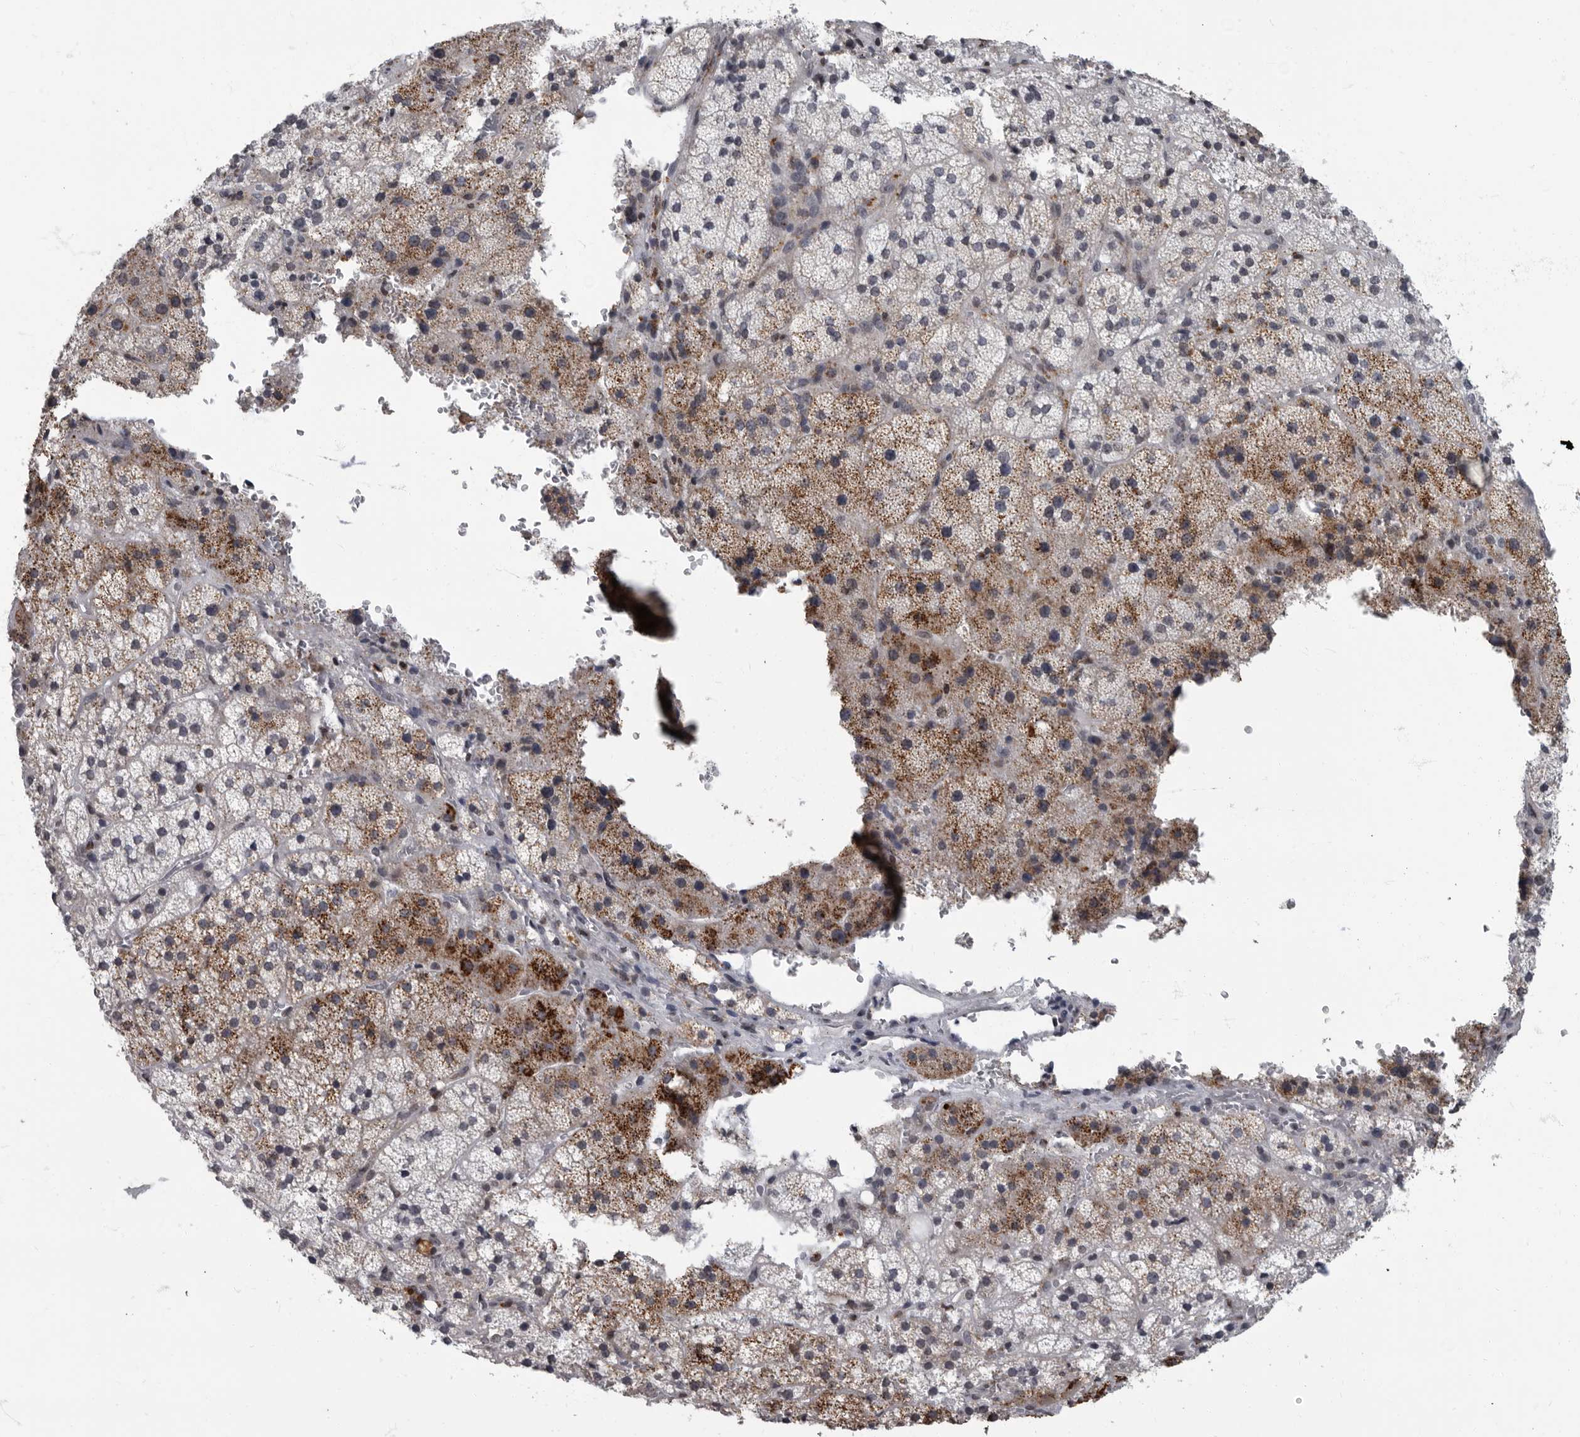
{"staining": {"intensity": "moderate", "quantity": "25%-75%", "location": "cytoplasmic/membranous"}, "tissue": "adrenal gland", "cell_type": "Glandular cells", "image_type": "normal", "snomed": [{"axis": "morphology", "description": "Normal tissue, NOS"}, {"axis": "topography", "description": "Adrenal gland"}], "caption": "This micrograph shows unremarkable adrenal gland stained with immunohistochemistry to label a protein in brown. The cytoplasmic/membranous of glandular cells show moderate positivity for the protein. Nuclei are counter-stained blue.", "gene": "EVI5", "patient": {"sex": "female", "age": 44}}